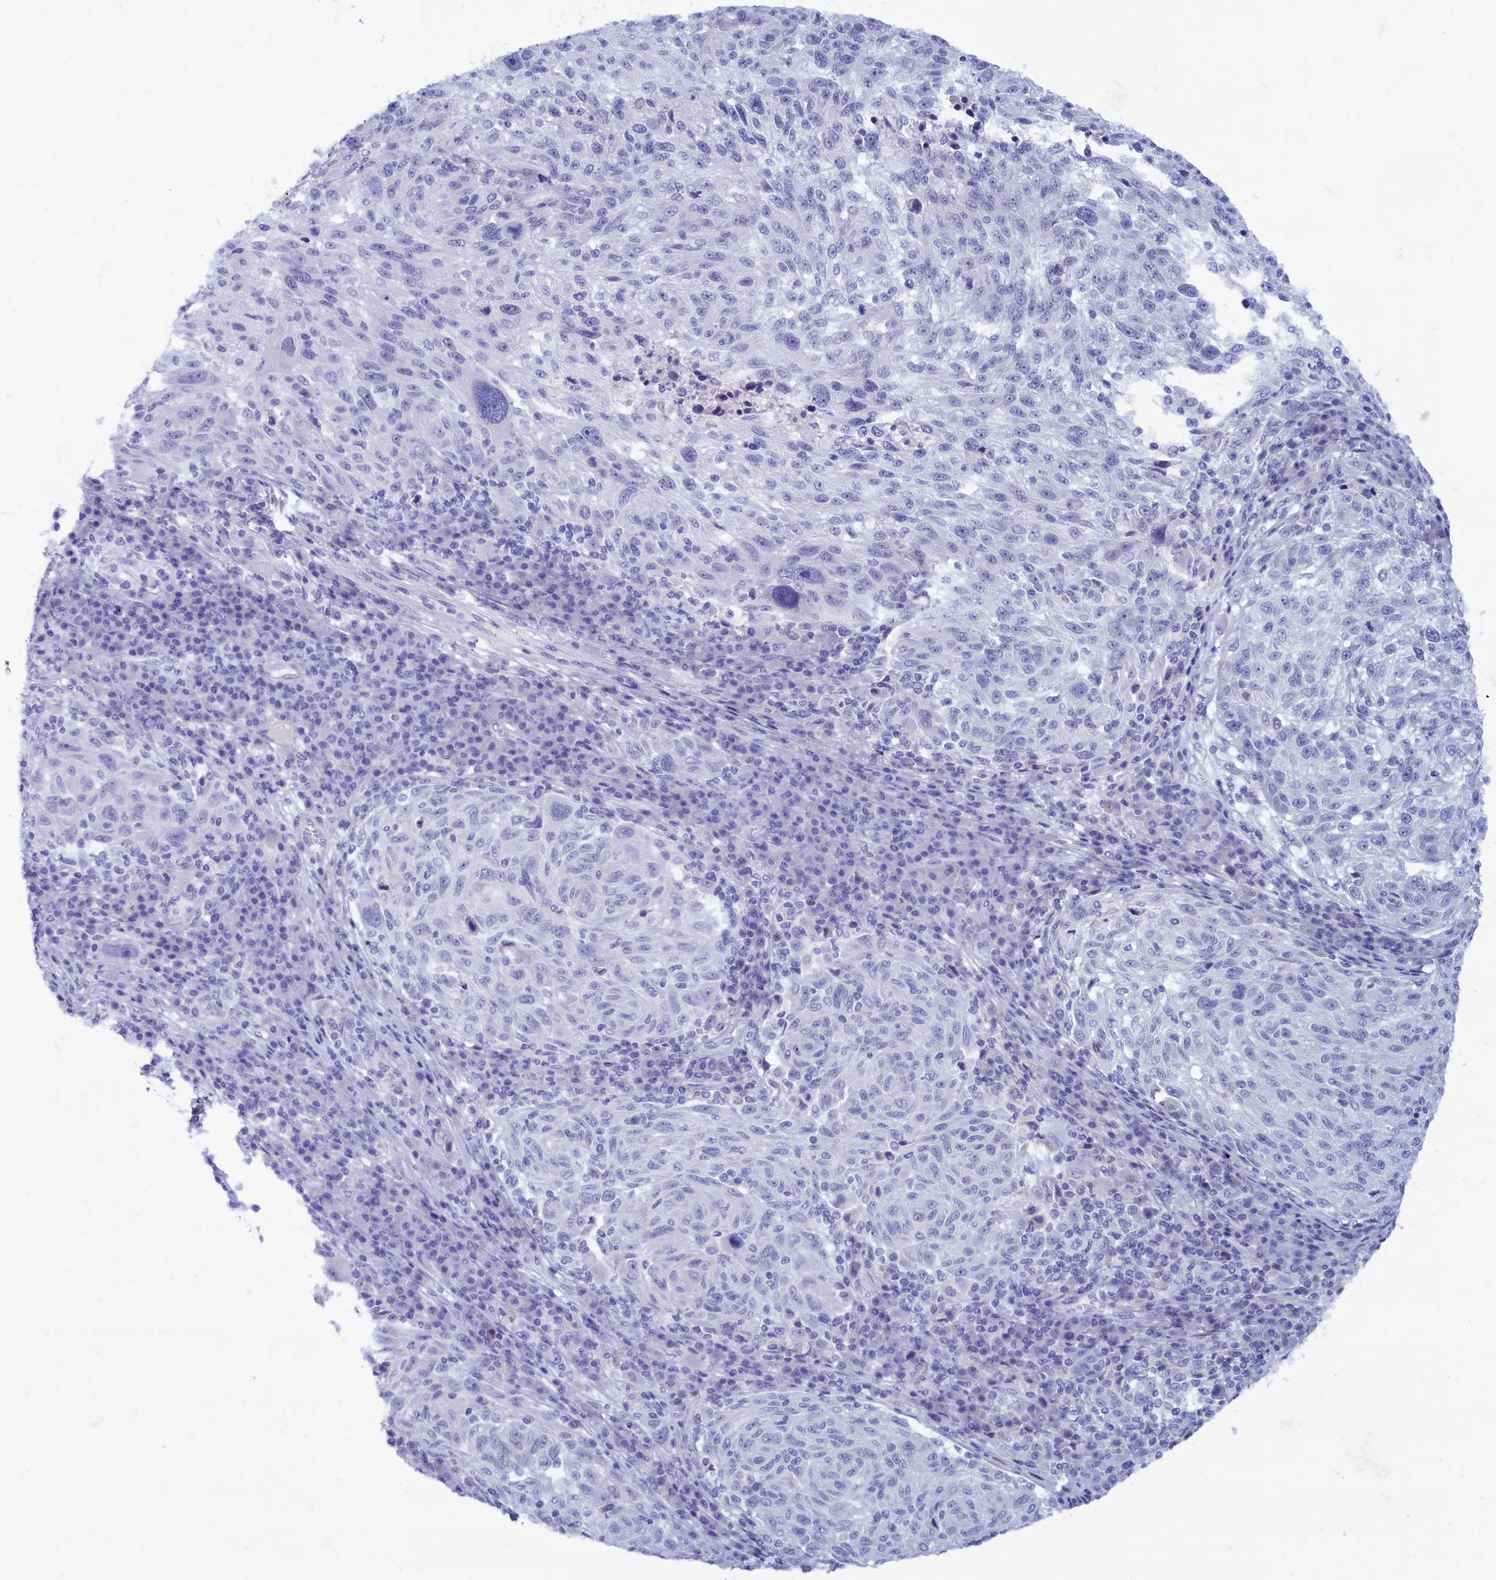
{"staining": {"intensity": "negative", "quantity": "none", "location": "none"}, "tissue": "melanoma", "cell_type": "Tumor cells", "image_type": "cancer", "snomed": [{"axis": "morphology", "description": "Malignant melanoma, NOS"}, {"axis": "topography", "description": "Skin"}], "caption": "Photomicrograph shows no protein staining in tumor cells of malignant melanoma tissue.", "gene": "MAP1LC3A", "patient": {"sex": "male", "age": 53}}